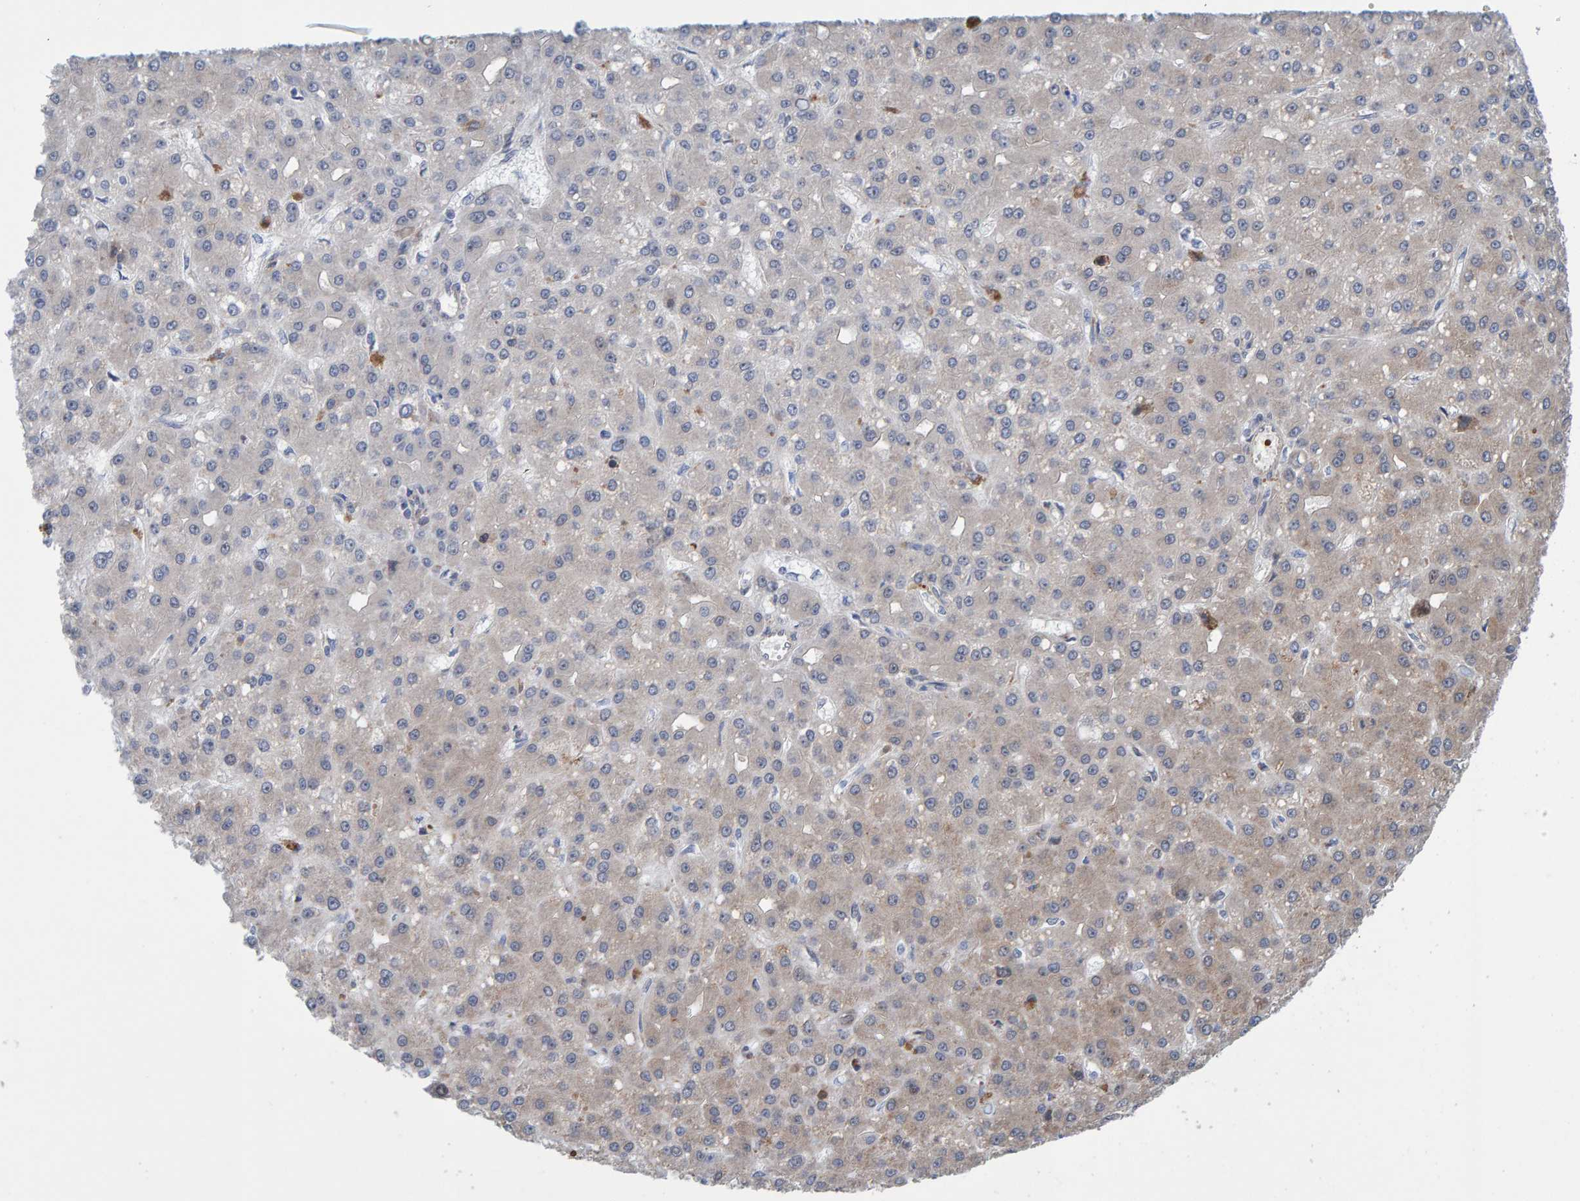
{"staining": {"intensity": "weak", "quantity": "<25%", "location": "cytoplasmic/membranous"}, "tissue": "liver cancer", "cell_type": "Tumor cells", "image_type": "cancer", "snomed": [{"axis": "morphology", "description": "Carcinoma, Hepatocellular, NOS"}, {"axis": "topography", "description": "Liver"}], "caption": "Liver cancer stained for a protein using IHC demonstrates no positivity tumor cells.", "gene": "MFSD6L", "patient": {"sex": "male", "age": 67}}